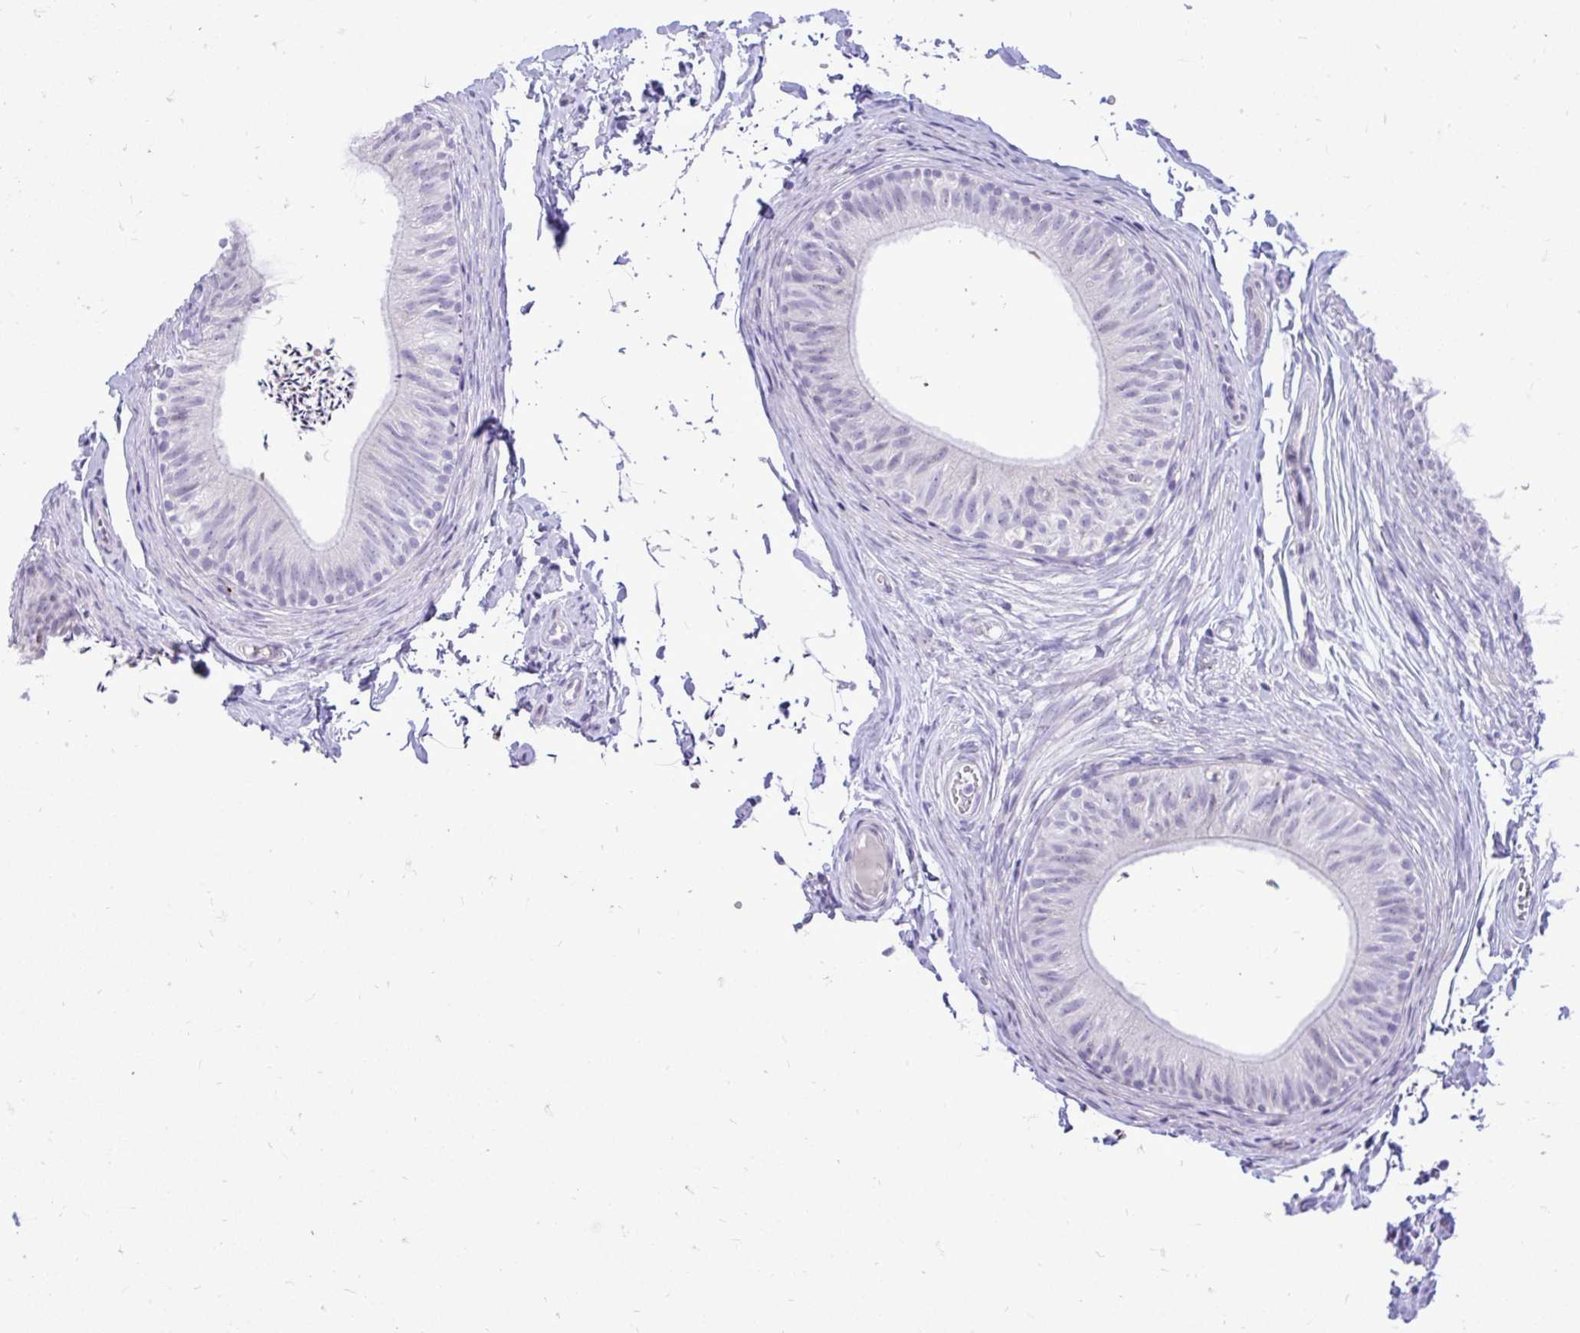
{"staining": {"intensity": "negative", "quantity": "none", "location": "none"}, "tissue": "epididymis", "cell_type": "Glandular cells", "image_type": "normal", "snomed": [{"axis": "morphology", "description": "Normal tissue, NOS"}, {"axis": "topography", "description": "Epididymis, spermatic cord, NOS"}, {"axis": "topography", "description": "Epididymis"}, {"axis": "topography", "description": "Peripheral nerve tissue"}], "caption": "Immunohistochemical staining of benign epididymis demonstrates no significant positivity in glandular cells. (IHC, brightfield microscopy, high magnification).", "gene": "GABRA1", "patient": {"sex": "male", "age": 29}}